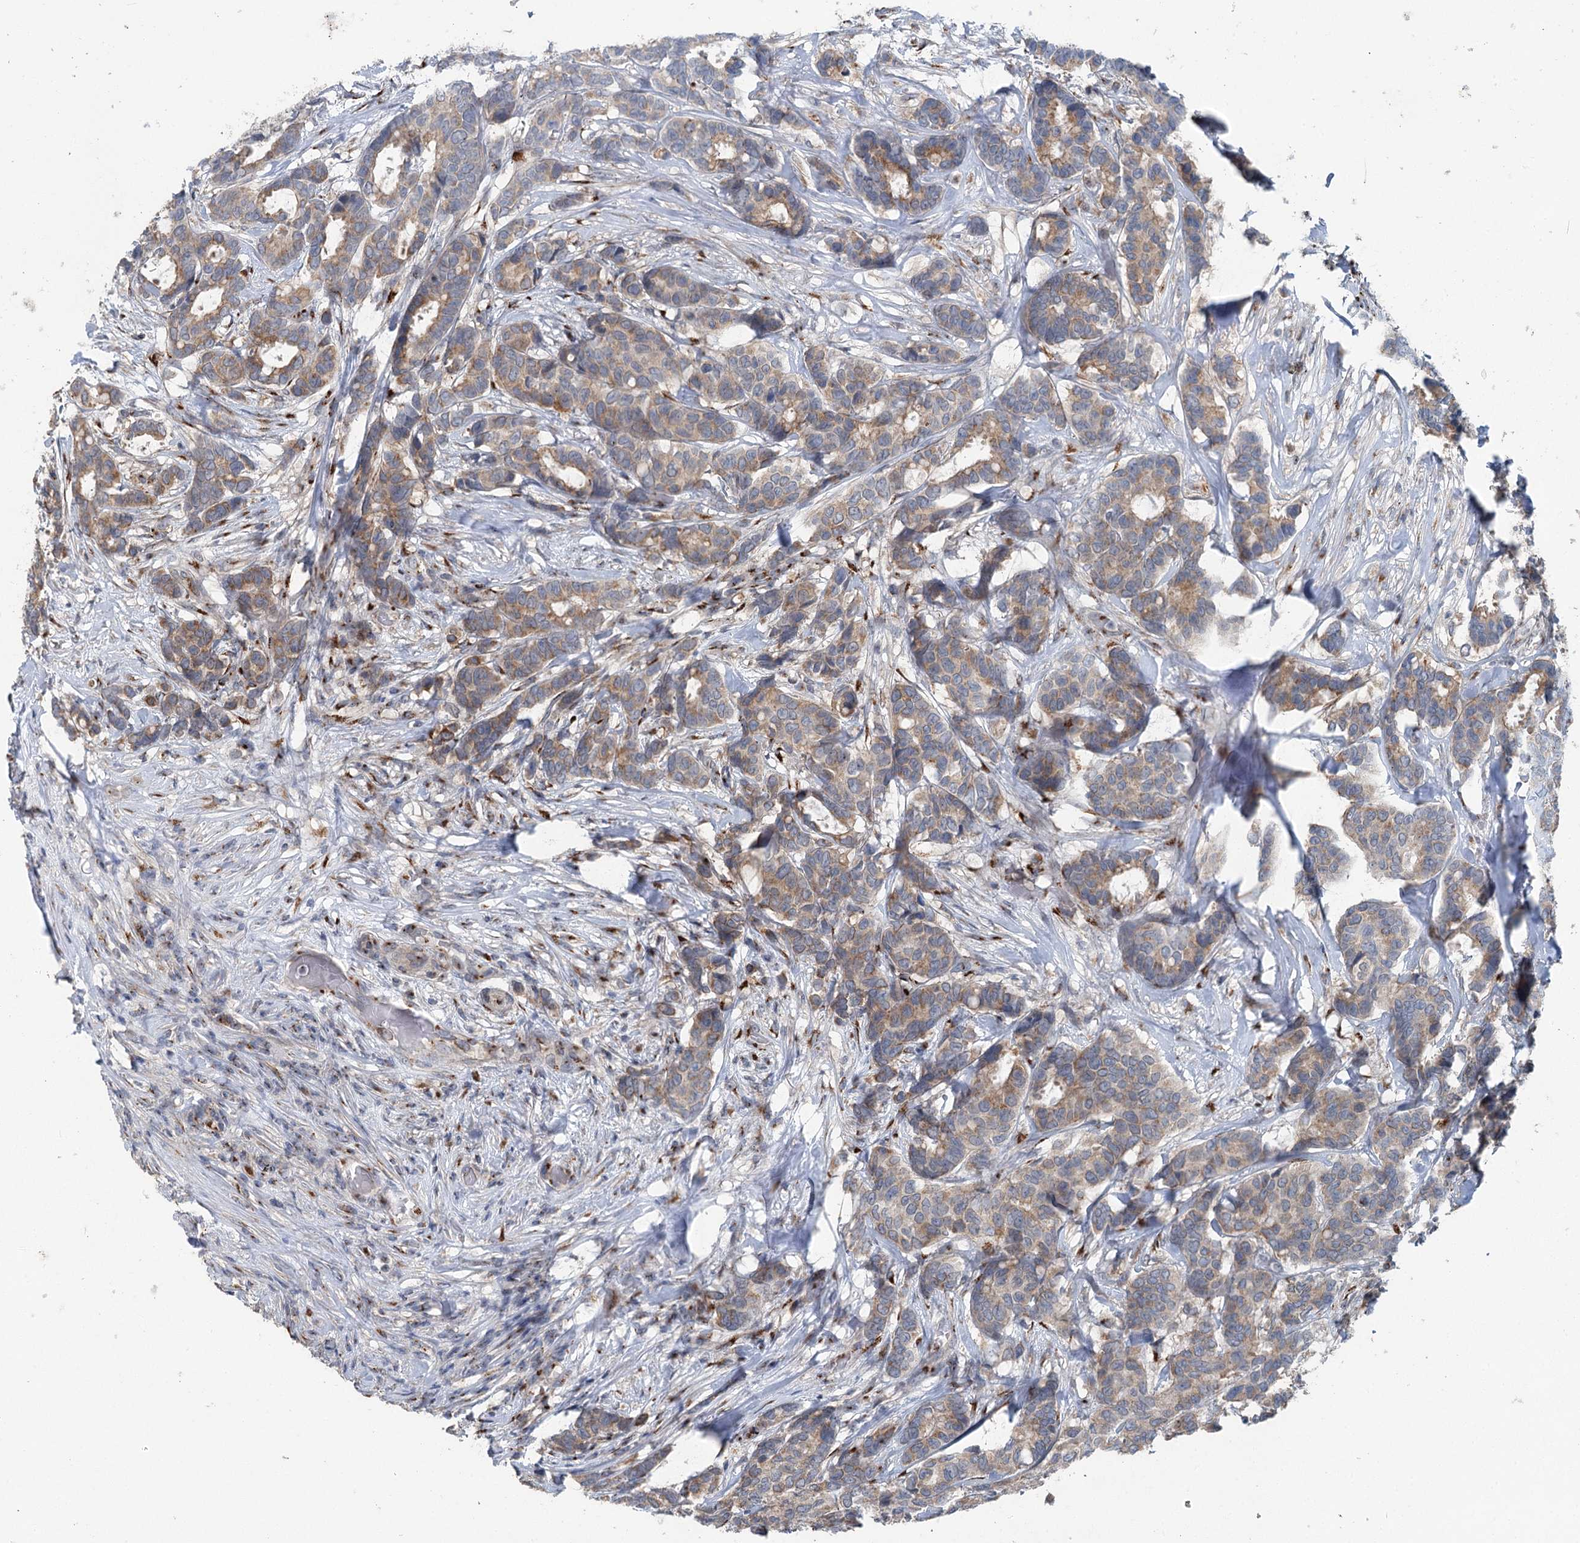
{"staining": {"intensity": "moderate", "quantity": ">75%", "location": "cytoplasmic/membranous"}, "tissue": "breast cancer", "cell_type": "Tumor cells", "image_type": "cancer", "snomed": [{"axis": "morphology", "description": "Duct carcinoma"}, {"axis": "topography", "description": "Breast"}], "caption": "A brown stain labels moderate cytoplasmic/membranous positivity of a protein in breast cancer tumor cells.", "gene": "ITIH5", "patient": {"sex": "female", "age": 87}}